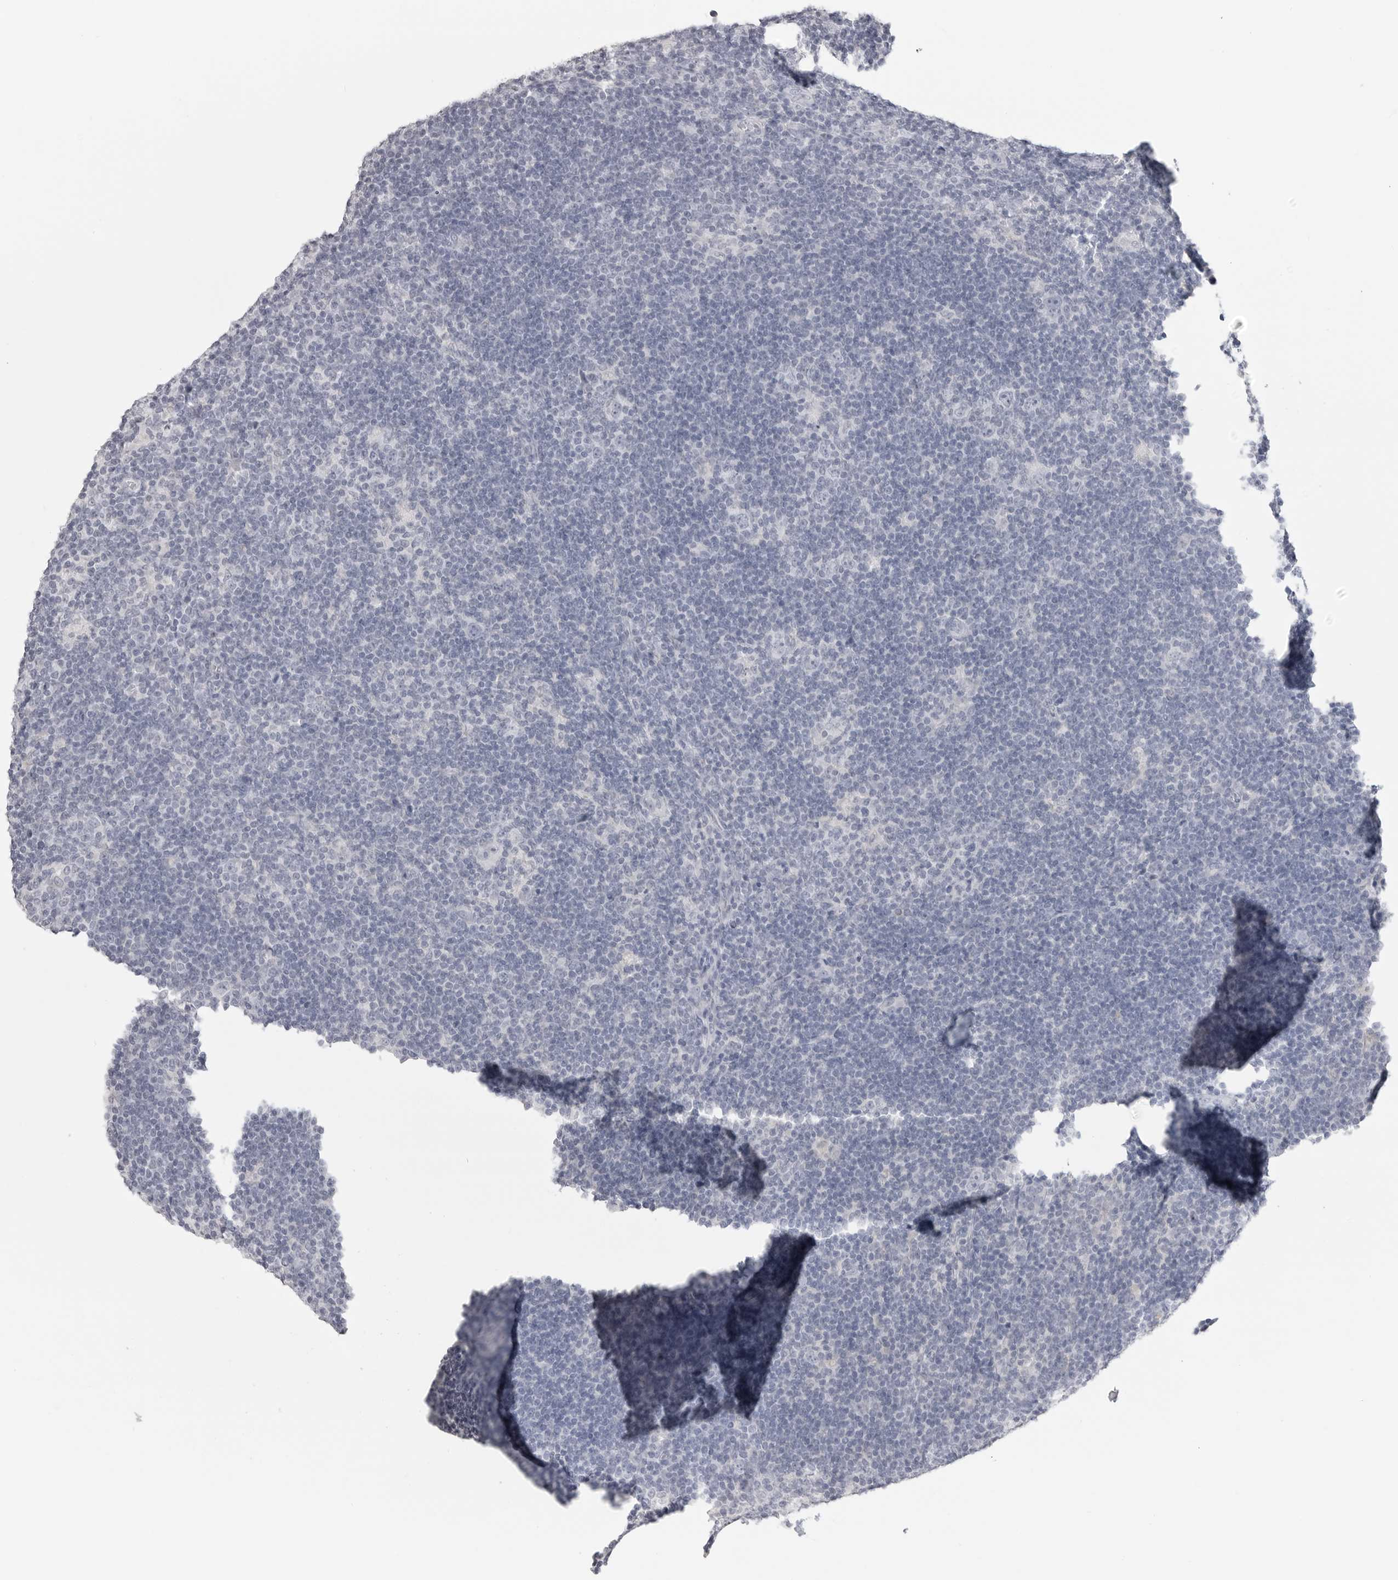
{"staining": {"intensity": "negative", "quantity": "none", "location": "none"}, "tissue": "lymphoma", "cell_type": "Tumor cells", "image_type": "cancer", "snomed": [{"axis": "morphology", "description": "Hodgkin's disease, NOS"}, {"axis": "topography", "description": "Lymph node"}], "caption": "Immunohistochemical staining of lymphoma displays no significant positivity in tumor cells. (DAB immunohistochemistry visualized using brightfield microscopy, high magnification).", "gene": "PRSS1", "patient": {"sex": "female", "age": 57}}